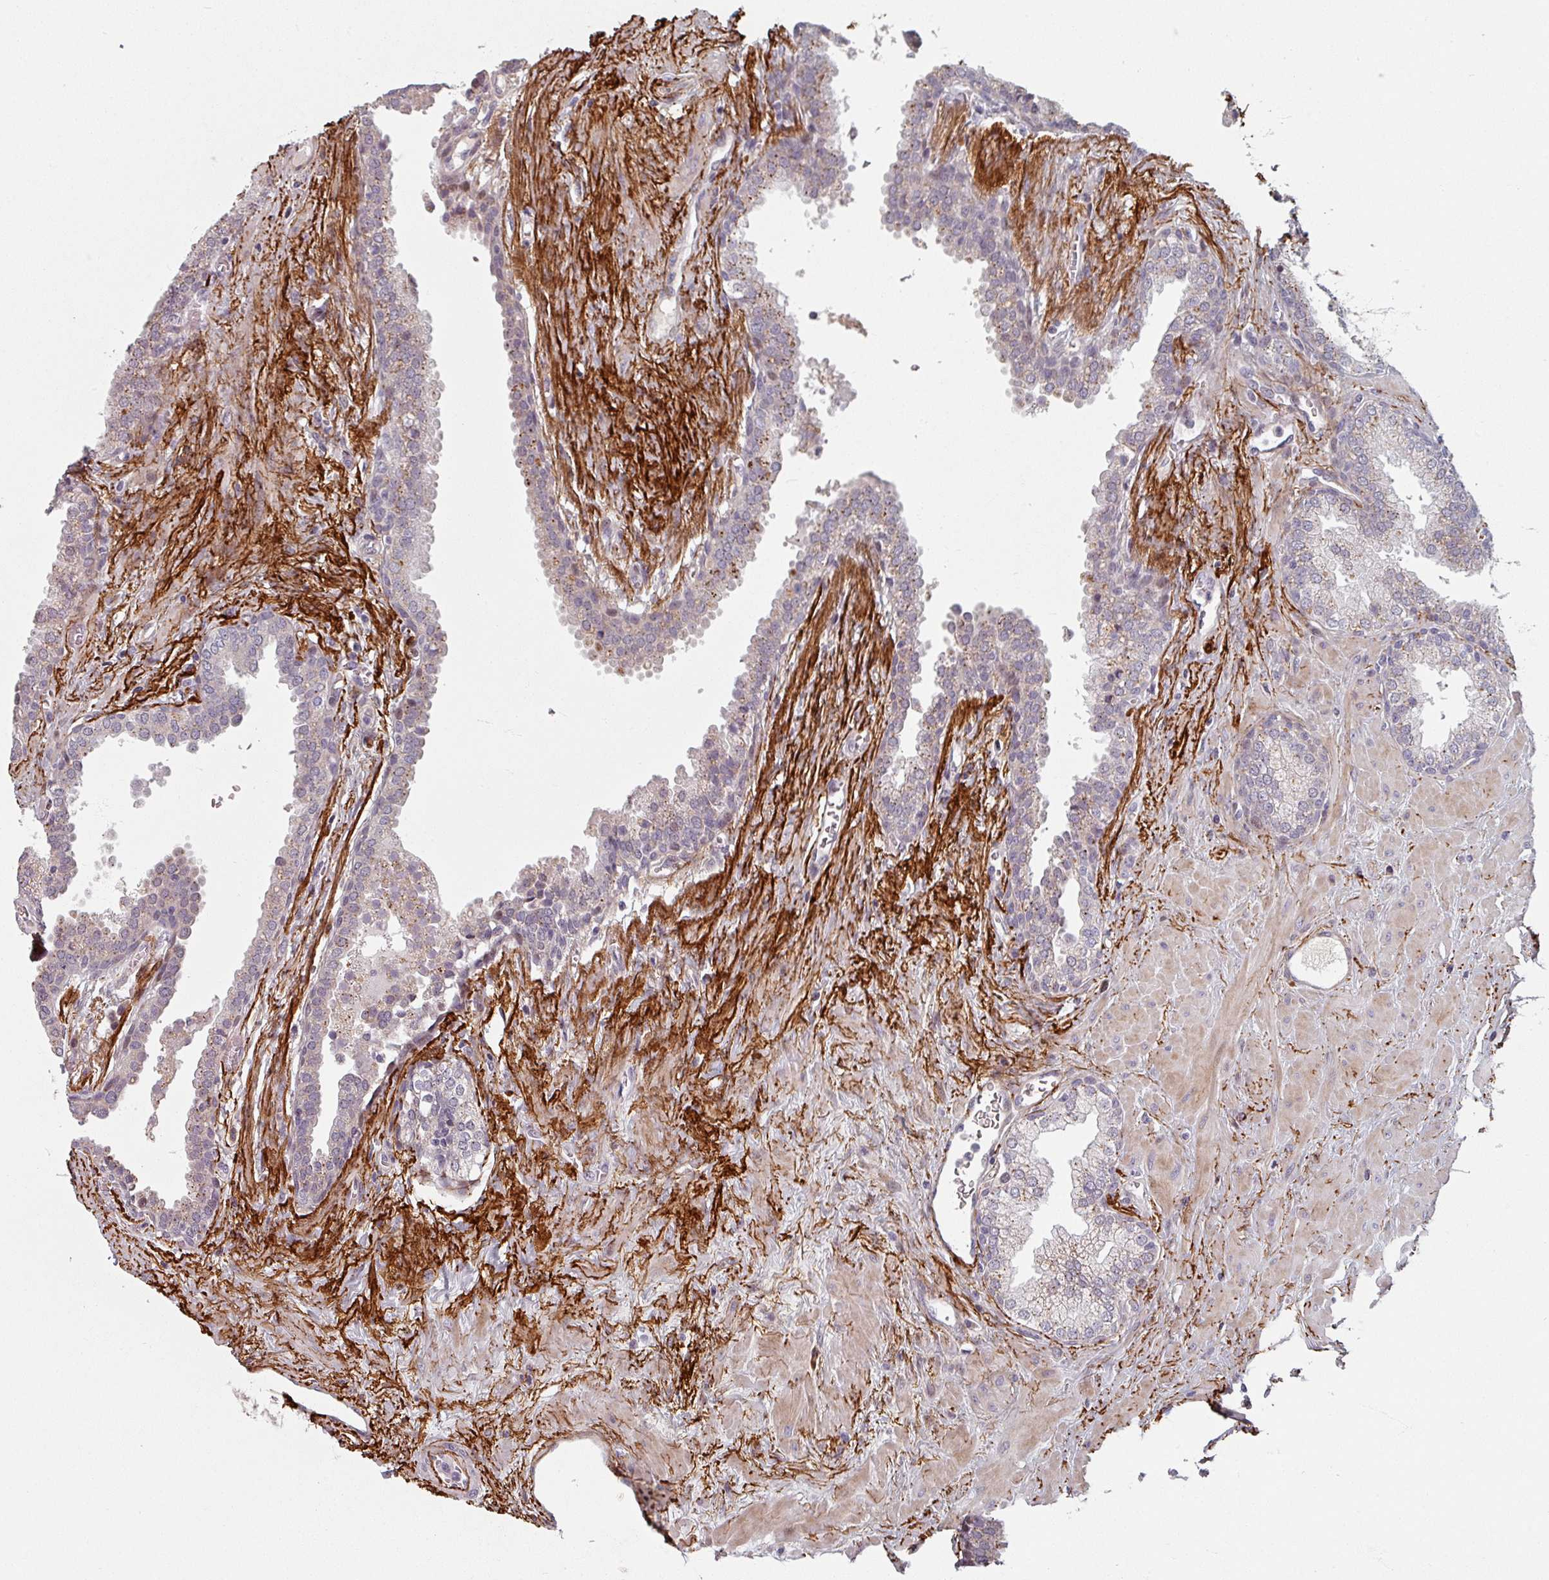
{"staining": {"intensity": "moderate", "quantity": "25%-75%", "location": "cytoplasmic/membranous"}, "tissue": "prostate", "cell_type": "Glandular cells", "image_type": "normal", "snomed": [{"axis": "morphology", "description": "Normal tissue, NOS"}, {"axis": "topography", "description": "Prostate"}], "caption": "DAB immunohistochemical staining of normal prostate displays moderate cytoplasmic/membranous protein positivity in about 25%-75% of glandular cells. Immunohistochemistry stains the protein in brown and the nuclei are stained blue.", "gene": "CYB5RL", "patient": {"sex": "male", "age": 51}}